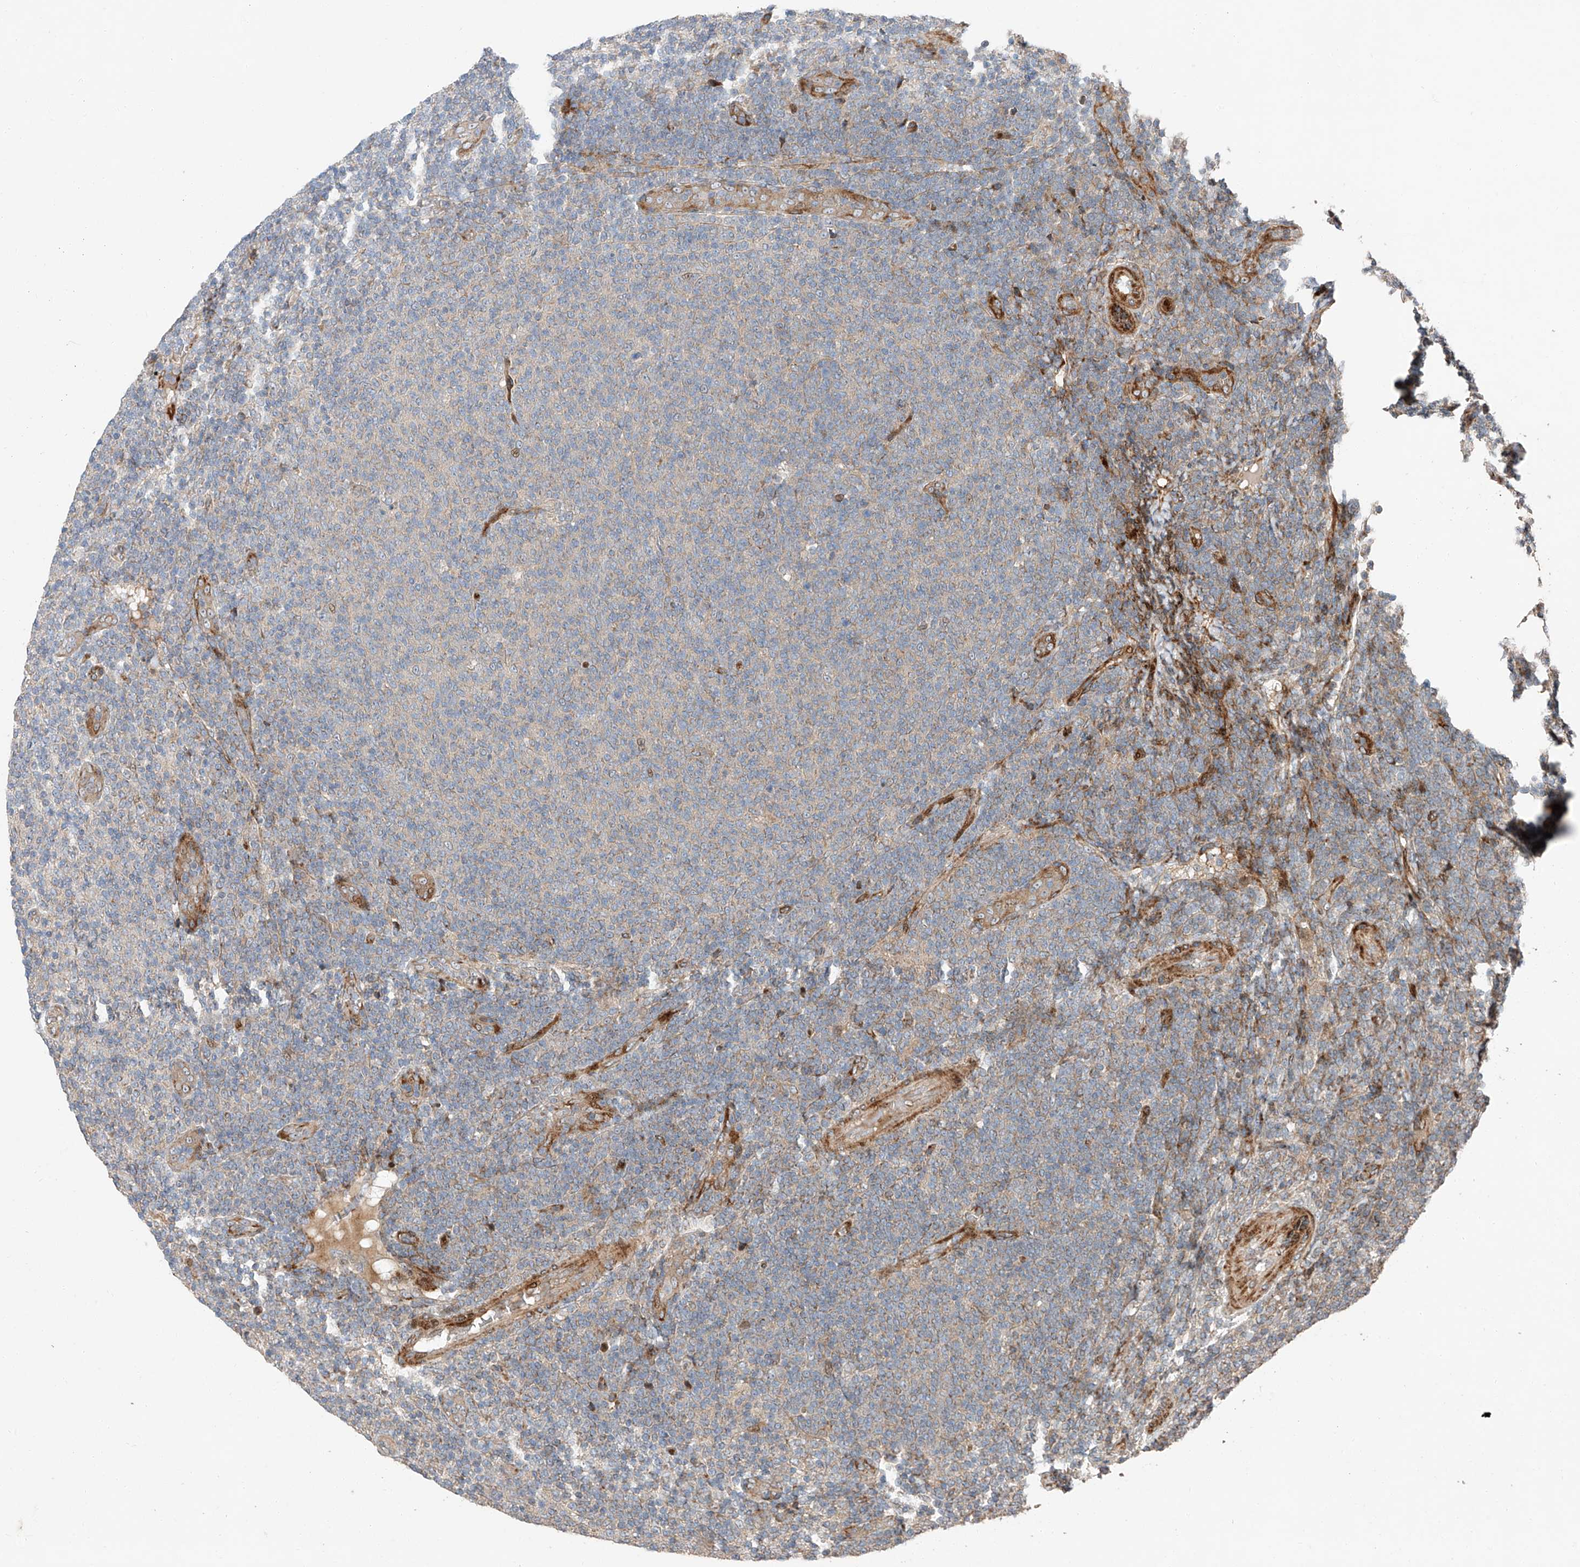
{"staining": {"intensity": "negative", "quantity": "none", "location": "none"}, "tissue": "lymphoma", "cell_type": "Tumor cells", "image_type": "cancer", "snomed": [{"axis": "morphology", "description": "Malignant lymphoma, non-Hodgkin's type, Low grade"}, {"axis": "topography", "description": "Lymph node"}], "caption": "Immunohistochemistry histopathology image of human lymphoma stained for a protein (brown), which shows no expression in tumor cells.", "gene": "USF3", "patient": {"sex": "male", "age": 66}}